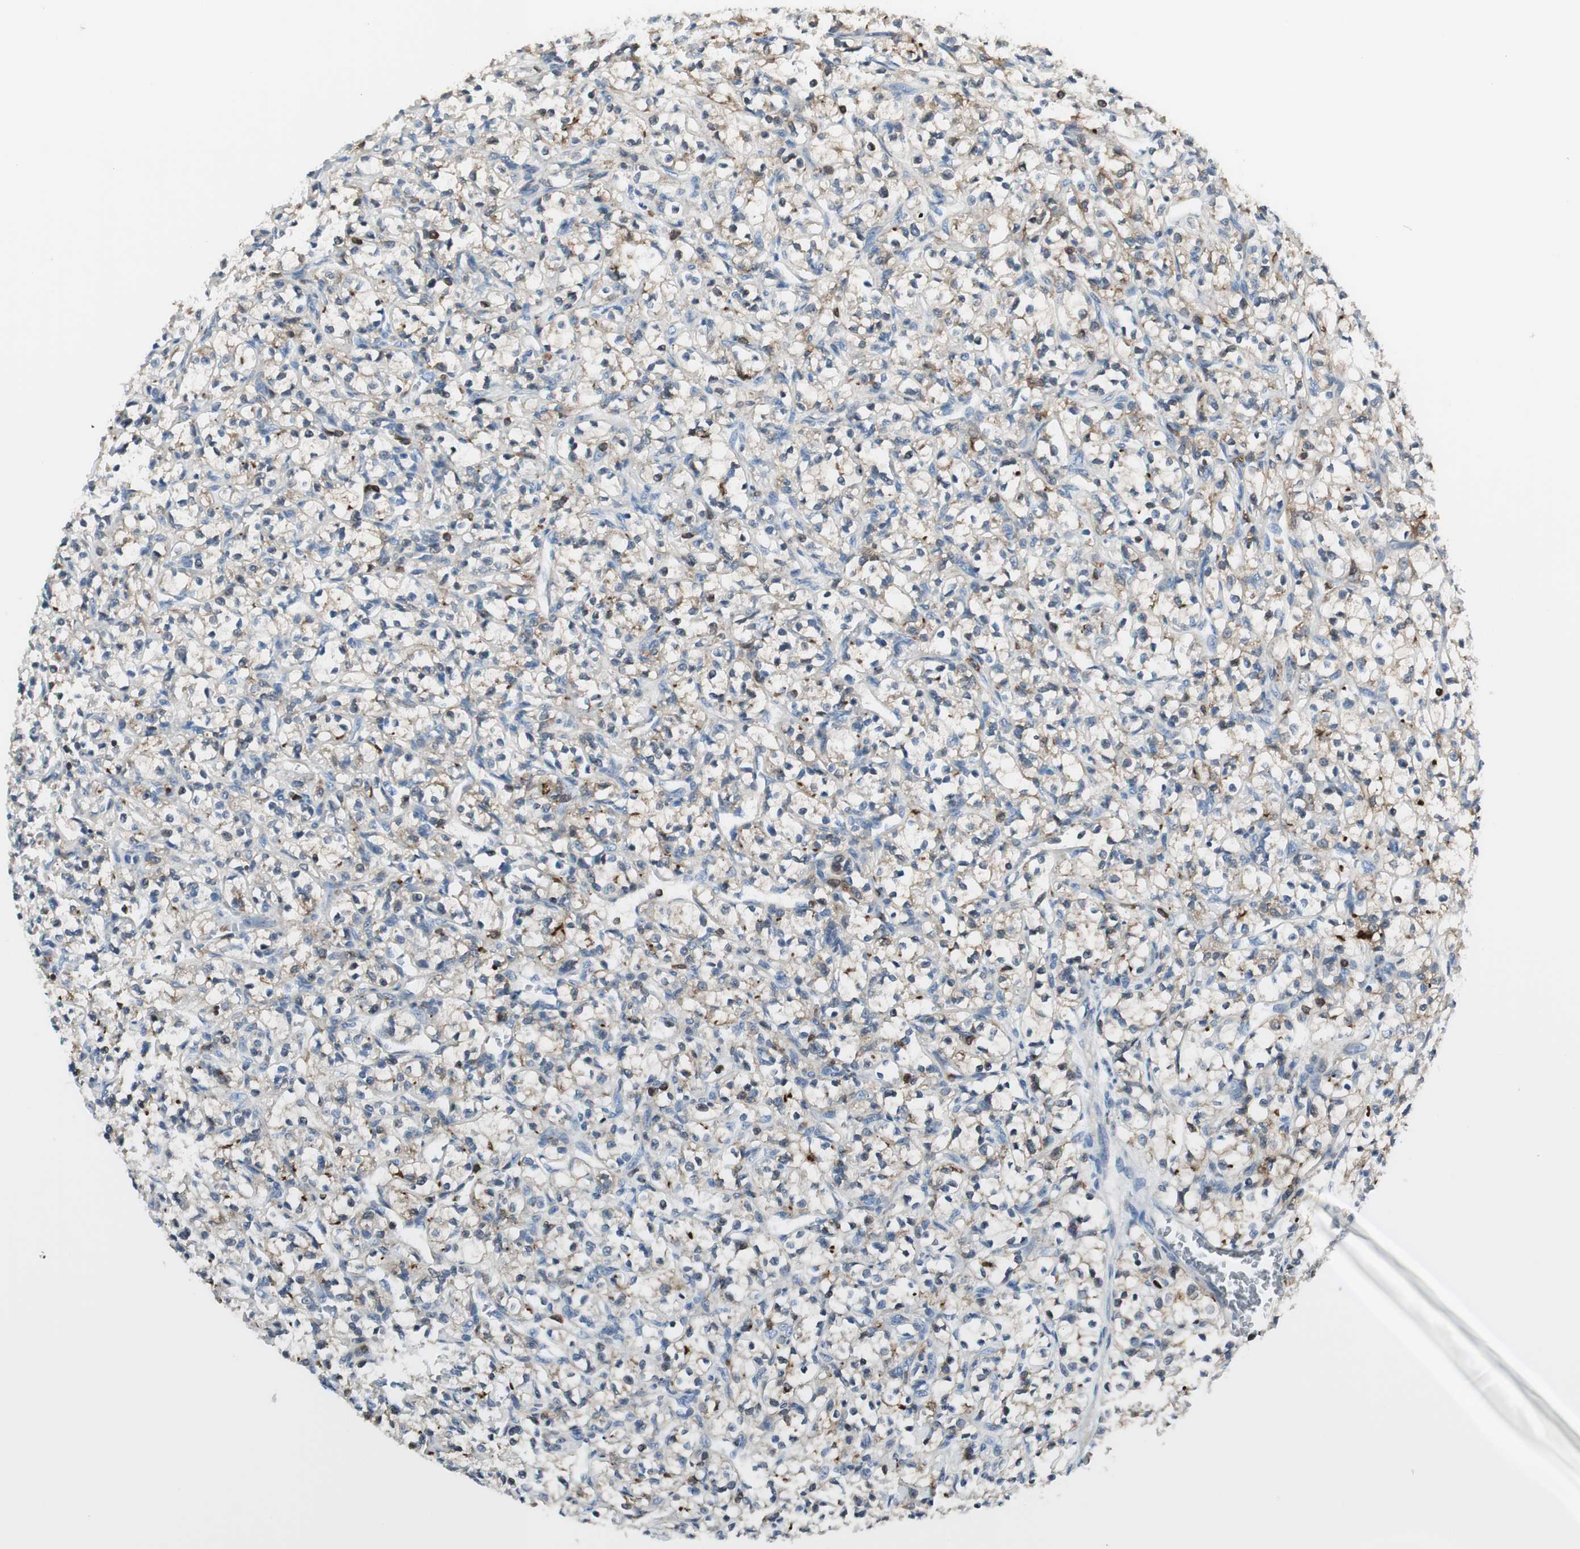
{"staining": {"intensity": "negative", "quantity": "none", "location": "none"}, "tissue": "renal cancer", "cell_type": "Tumor cells", "image_type": "cancer", "snomed": [{"axis": "morphology", "description": "Adenocarcinoma, NOS"}, {"axis": "topography", "description": "Kidney"}], "caption": "Renal adenocarcinoma was stained to show a protein in brown. There is no significant expression in tumor cells.", "gene": "SLC9A3R1", "patient": {"sex": "female", "age": 69}}